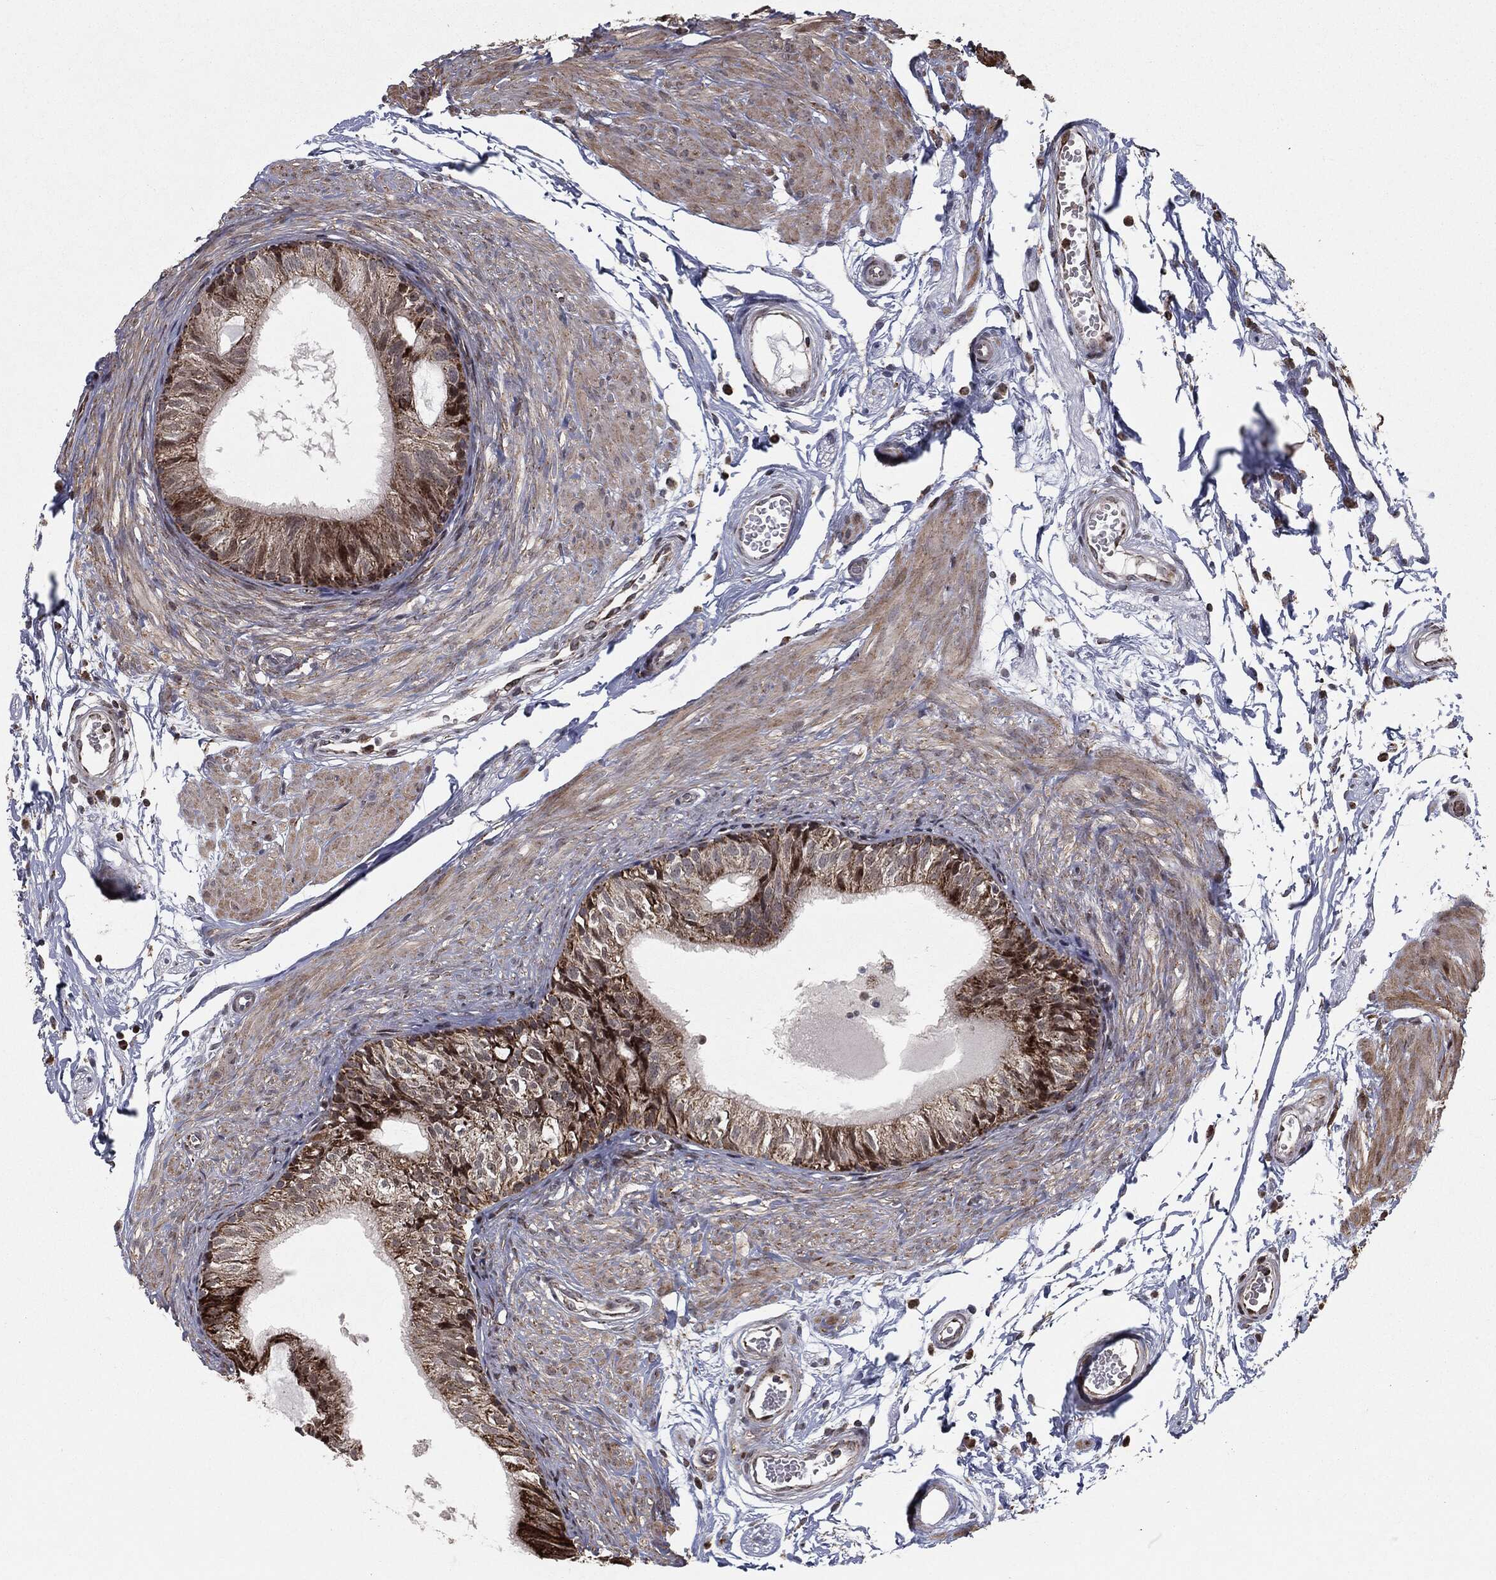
{"staining": {"intensity": "strong", "quantity": "<25%", "location": "cytoplasmic/membranous,nuclear"}, "tissue": "epididymis", "cell_type": "Glandular cells", "image_type": "normal", "snomed": [{"axis": "morphology", "description": "Normal tissue, NOS"}, {"axis": "topography", "description": "Epididymis"}], "caption": "IHC photomicrograph of benign epididymis stained for a protein (brown), which displays medium levels of strong cytoplasmic/membranous,nuclear staining in approximately <25% of glandular cells.", "gene": "CHCHD2", "patient": {"sex": "male", "age": 22}}